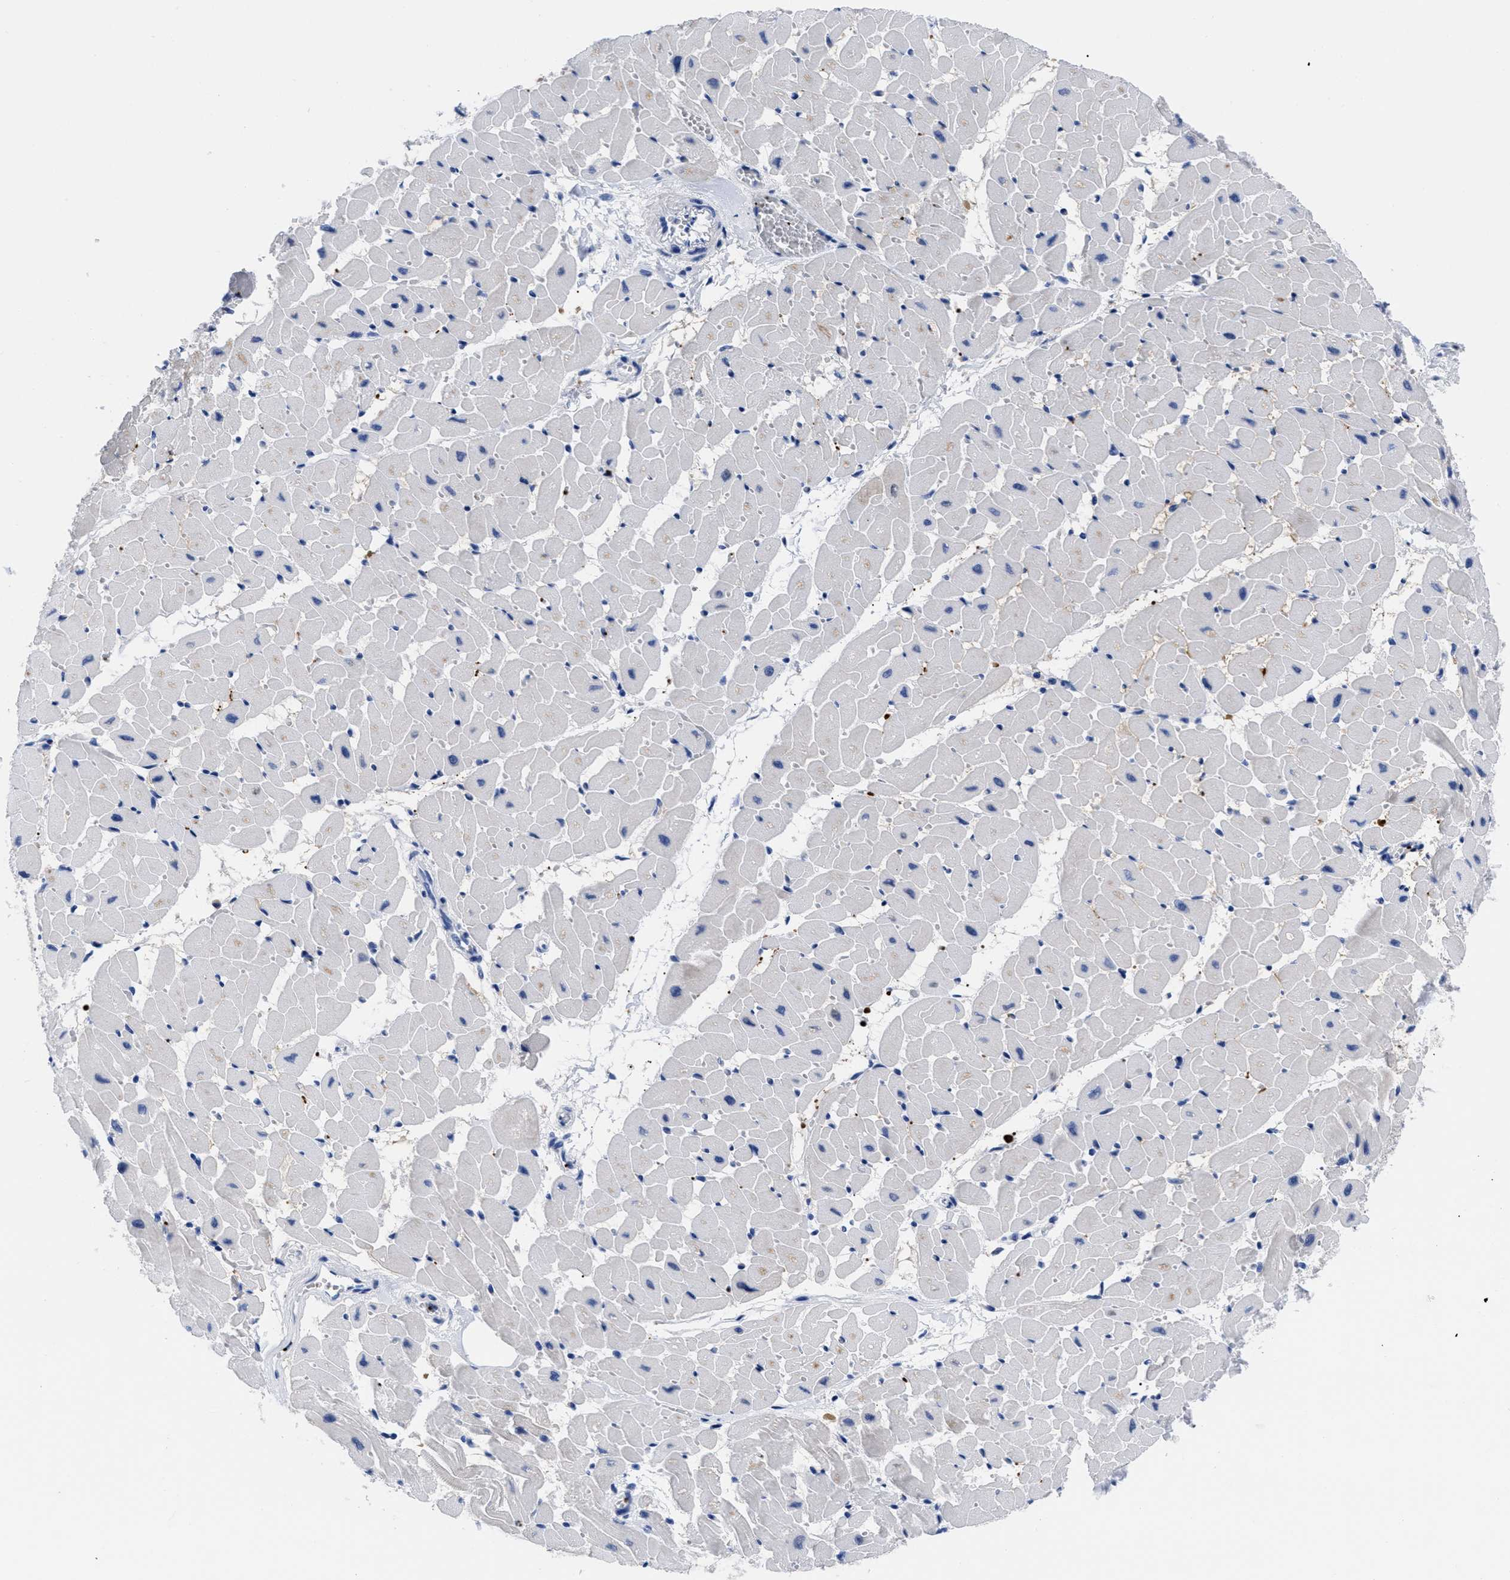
{"staining": {"intensity": "moderate", "quantity": "<25%", "location": "cytoplasmic/membranous"}, "tissue": "heart muscle", "cell_type": "Cardiomyocytes", "image_type": "normal", "snomed": [{"axis": "morphology", "description": "Normal tissue, NOS"}, {"axis": "topography", "description": "Heart"}], "caption": "Immunohistochemical staining of normal heart muscle shows moderate cytoplasmic/membranous protein positivity in about <25% of cardiomyocytes. The protein of interest is shown in brown color, while the nuclei are stained blue.", "gene": "TREML1", "patient": {"sex": "female", "age": 19}}